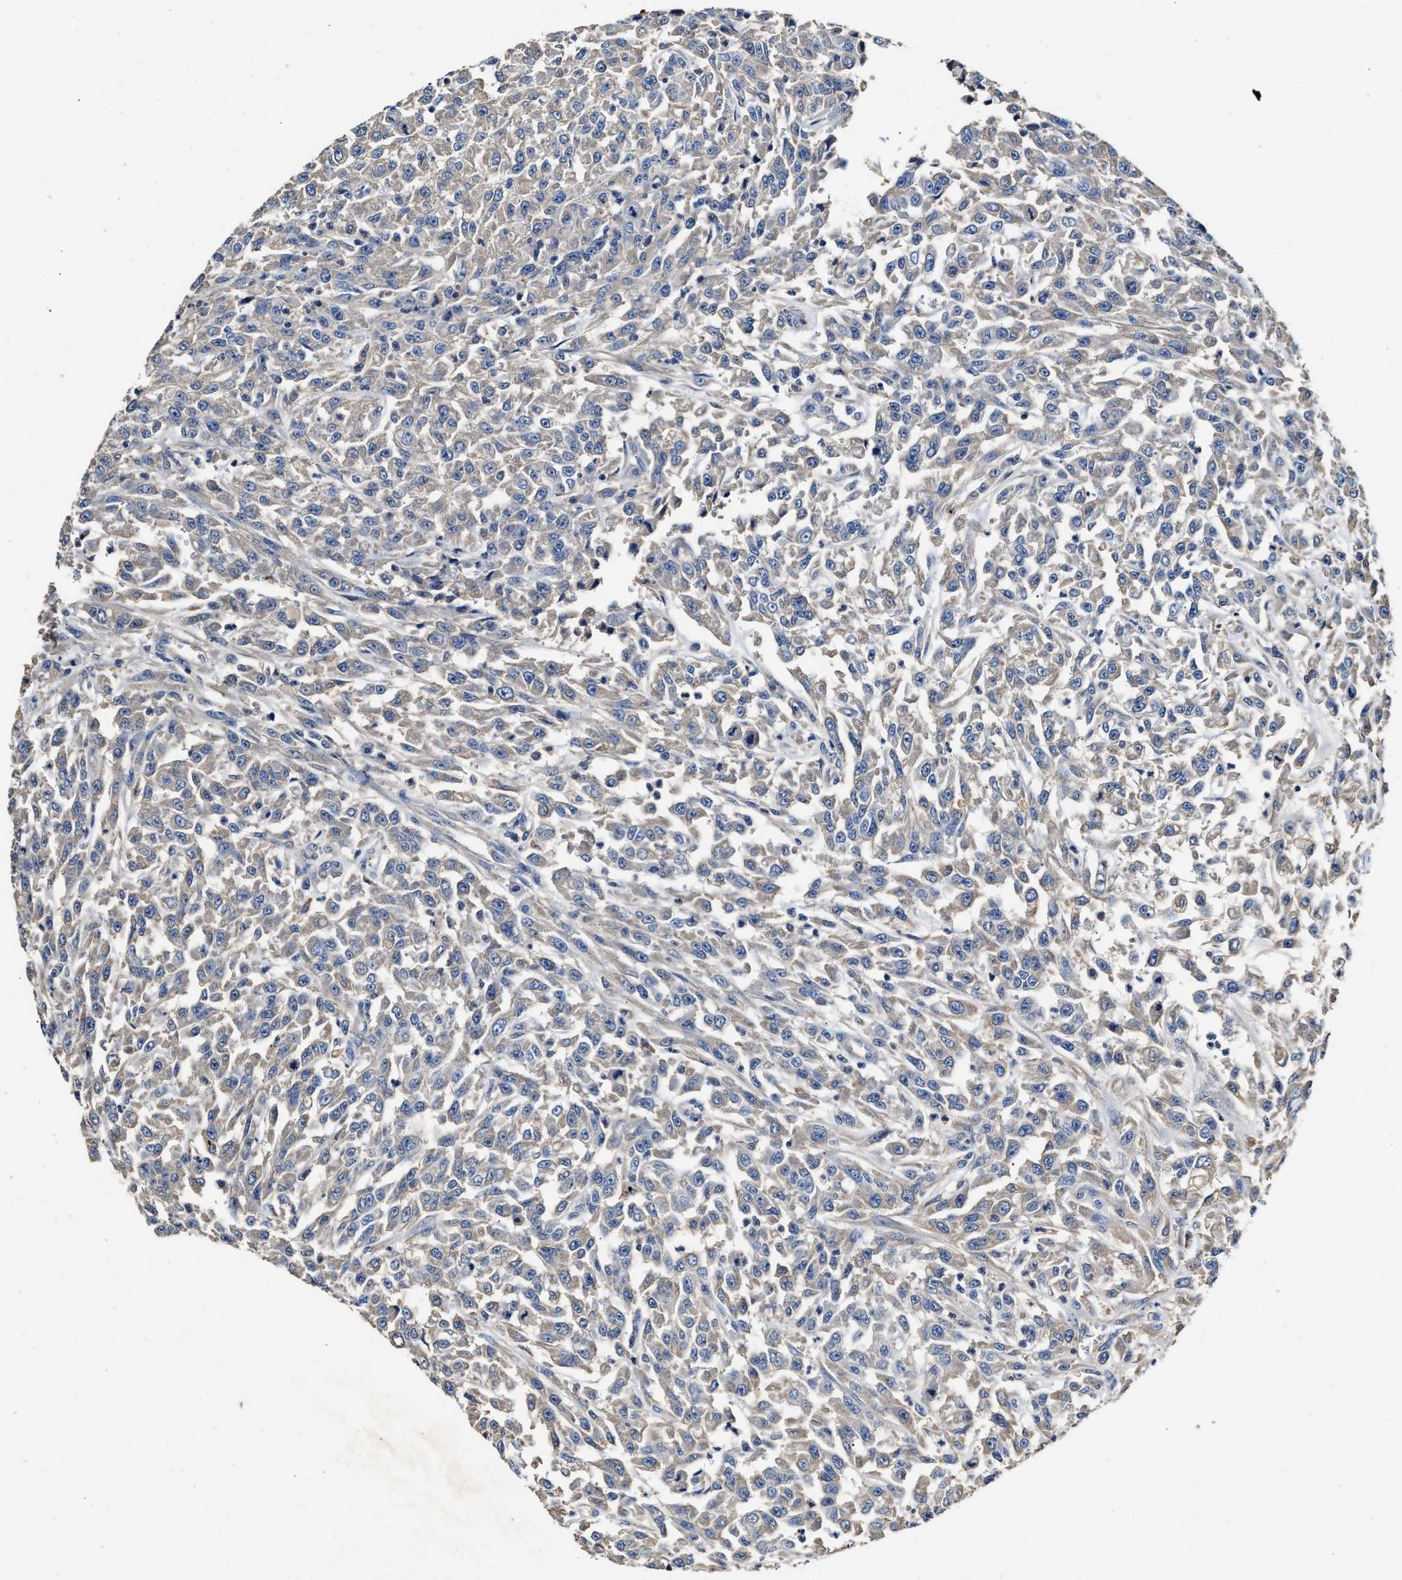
{"staining": {"intensity": "negative", "quantity": "none", "location": "none"}, "tissue": "urothelial cancer", "cell_type": "Tumor cells", "image_type": "cancer", "snomed": [{"axis": "morphology", "description": "Urothelial carcinoma, High grade"}, {"axis": "topography", "description": "Urinary bladder"}], "caption": "IHC of urothelial cancer reveals no staining in tumor cells.", "gene": "SLCO2B1", "patient": {"sex": "male", "age": 46}}